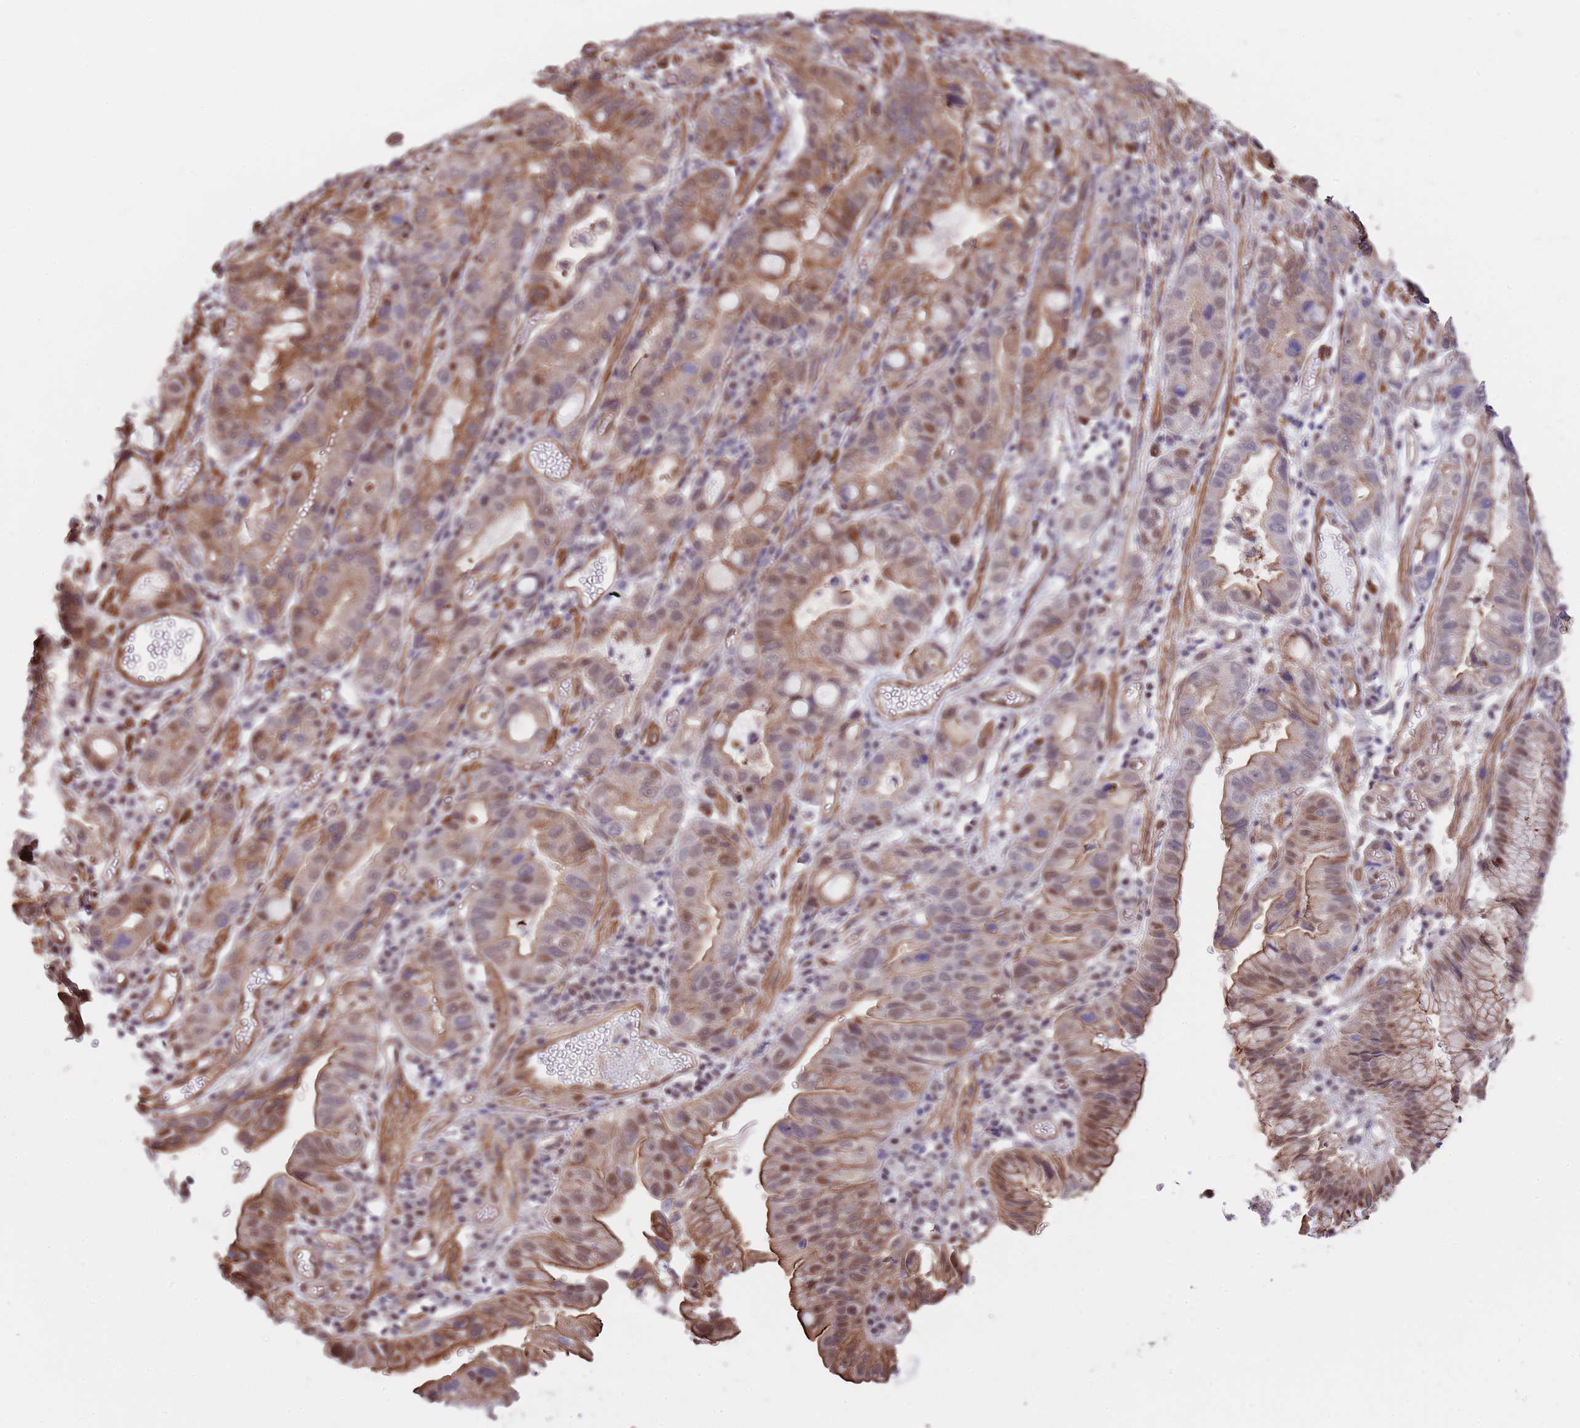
{"staining": {"intensity": "moderate", "quantity": ">75%", "location": "cytoplasmic/membranous"}, "tissue": "stomach cancer", "cell_type": "Tumor cells", "image_type": "cancer", "snomed": [{"axis": "morphology", "description": "Adenocarcinoma, NOS"}, {"axis": "topography", "description": "Stomach"}], "caption": "Tumor cells reveal moderate cytoplasmic/membranous expression in approximately >75% of cells in stomach cancer (adenocarcinoma).", "gene": "BPNT1", "patient": {"sex": "male", "age": 55}}